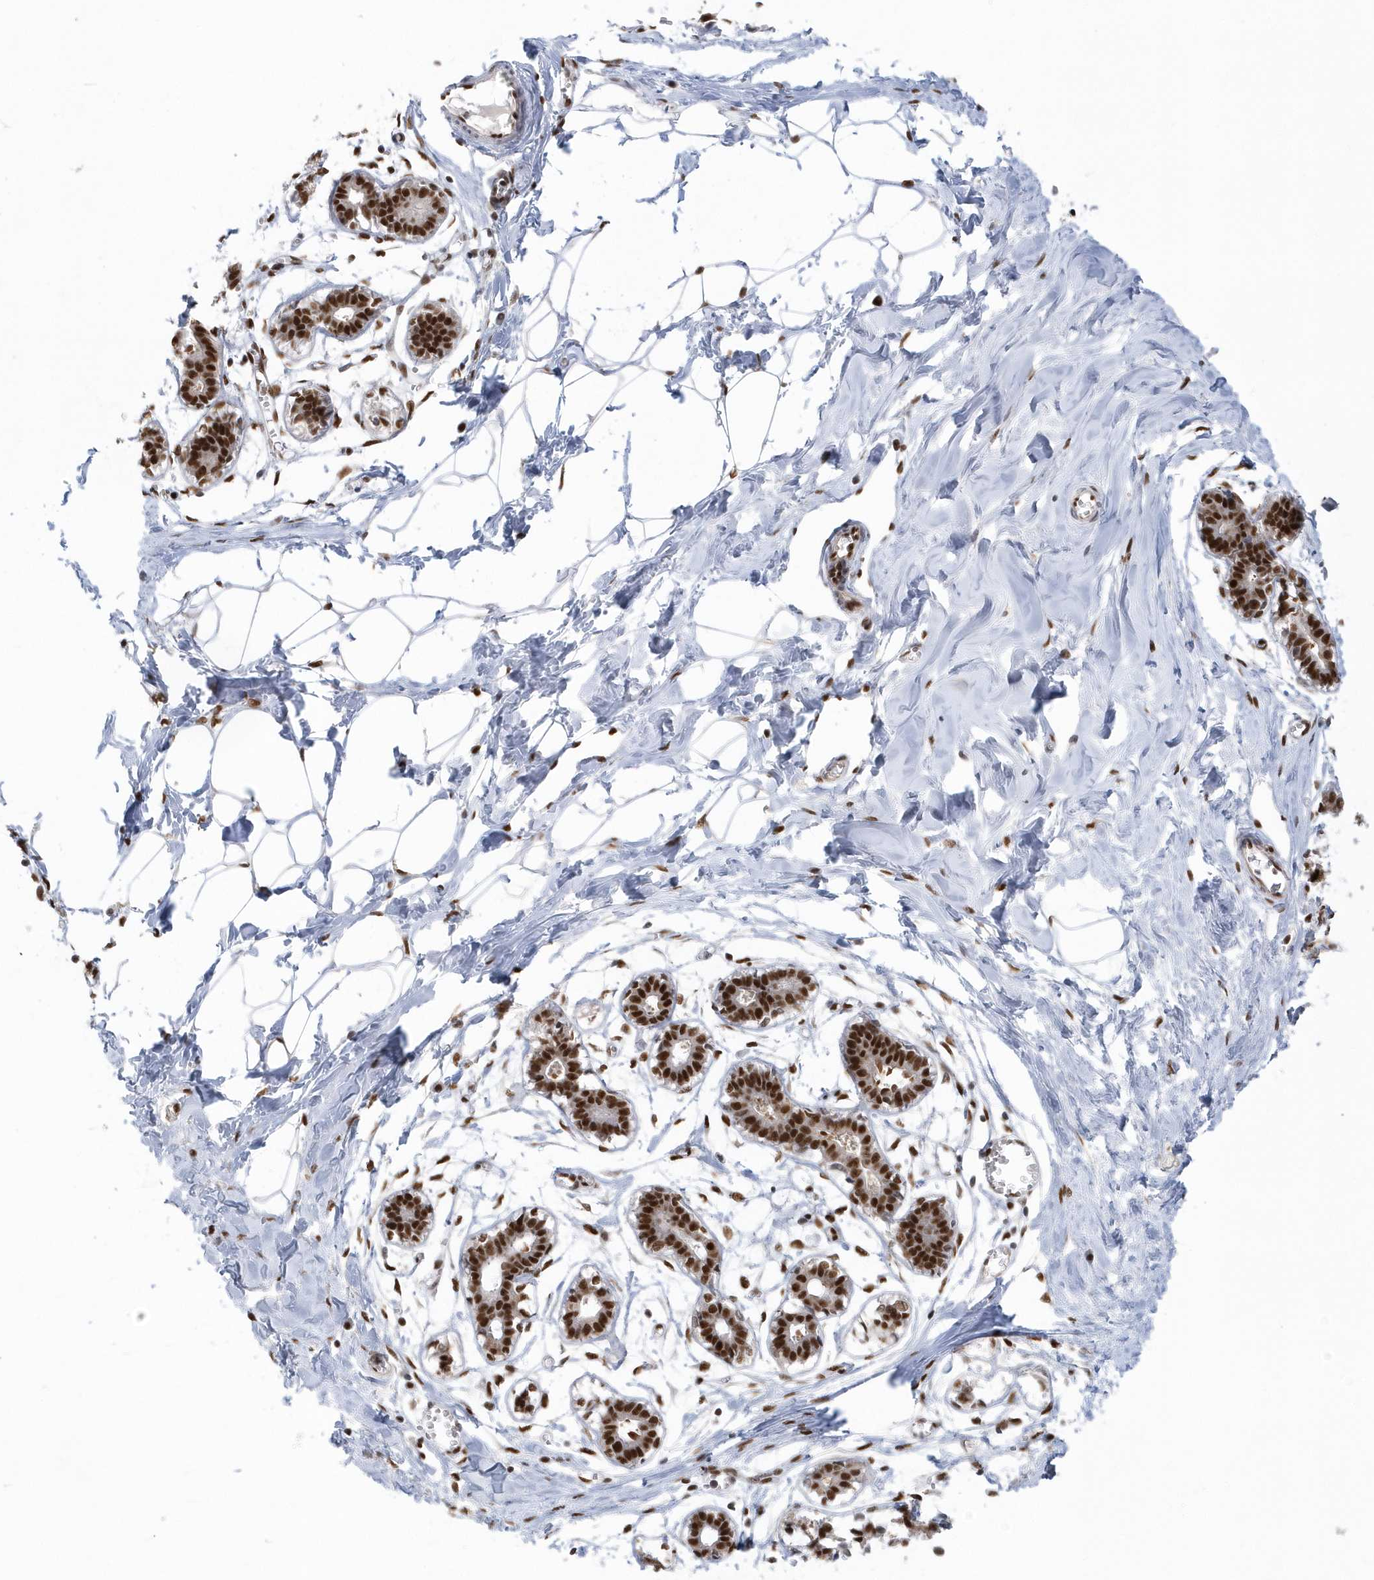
{"staining": {"intensity": "strong", "quantity": ">75%", "location": "nuclear"}, "tissue": "breast", "cell_type": "Adipocytes", "image_type": "normal", "snomed": [{"axis": "morphology", "description": "Normal tissue, NOS"}, {"axis": "topography", "description": "Breast"}], "caption": "Normal breast demonstrates strong nuclear positivity in approximately >75% of adipocytes, visualized by immunohistochemistry.", "gene": "SEPHS1", "patient": {"sex": "female", "age": 27}}